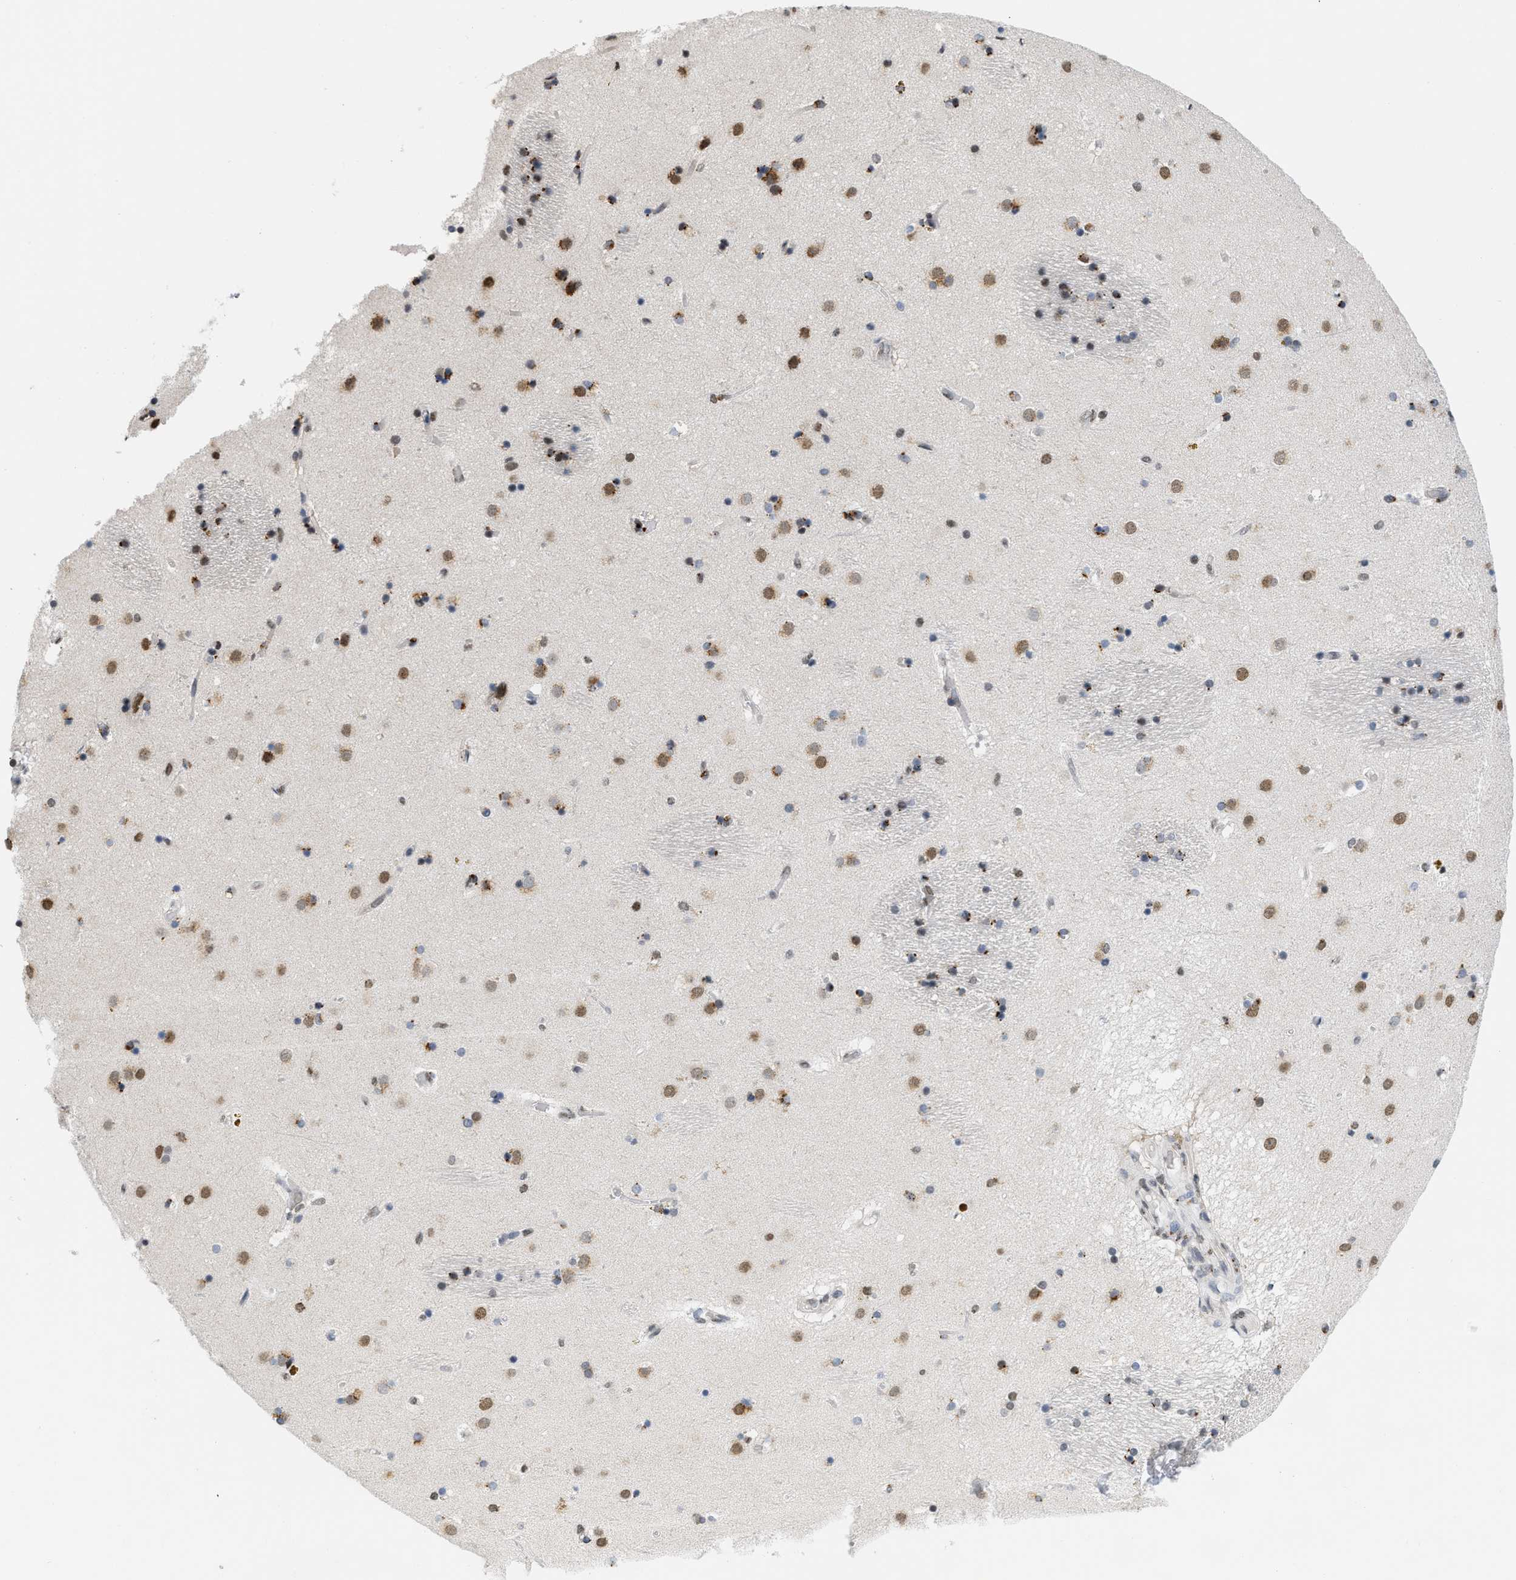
{"staining": {"intensity": "moderate", "quantity": "25%-75%", "location": "cytoplasmic/membranous,nuclear"}, "tissue": "caudate", "cell_type": "Glial cells", "image_type": "normal", "snomed": [{"axis": "morphology", "description": "Normal tissue, NOS"}, {"axis": "topography", "description": "Lateral ventricle wall"}], "caption": "Protein staining demonstrates moderate cytoplasmic/membranous,nuclear staining in approximately 25%-75% of glial cells in benign caudate. (Stains: DAB (3,3'-diaminobenzidine) in brown, nuclei in blue, Microscopy: brightfield microscopy at high magnification).", "gene": "RAF1", "patient": {"sex": "male", "age": 70}}